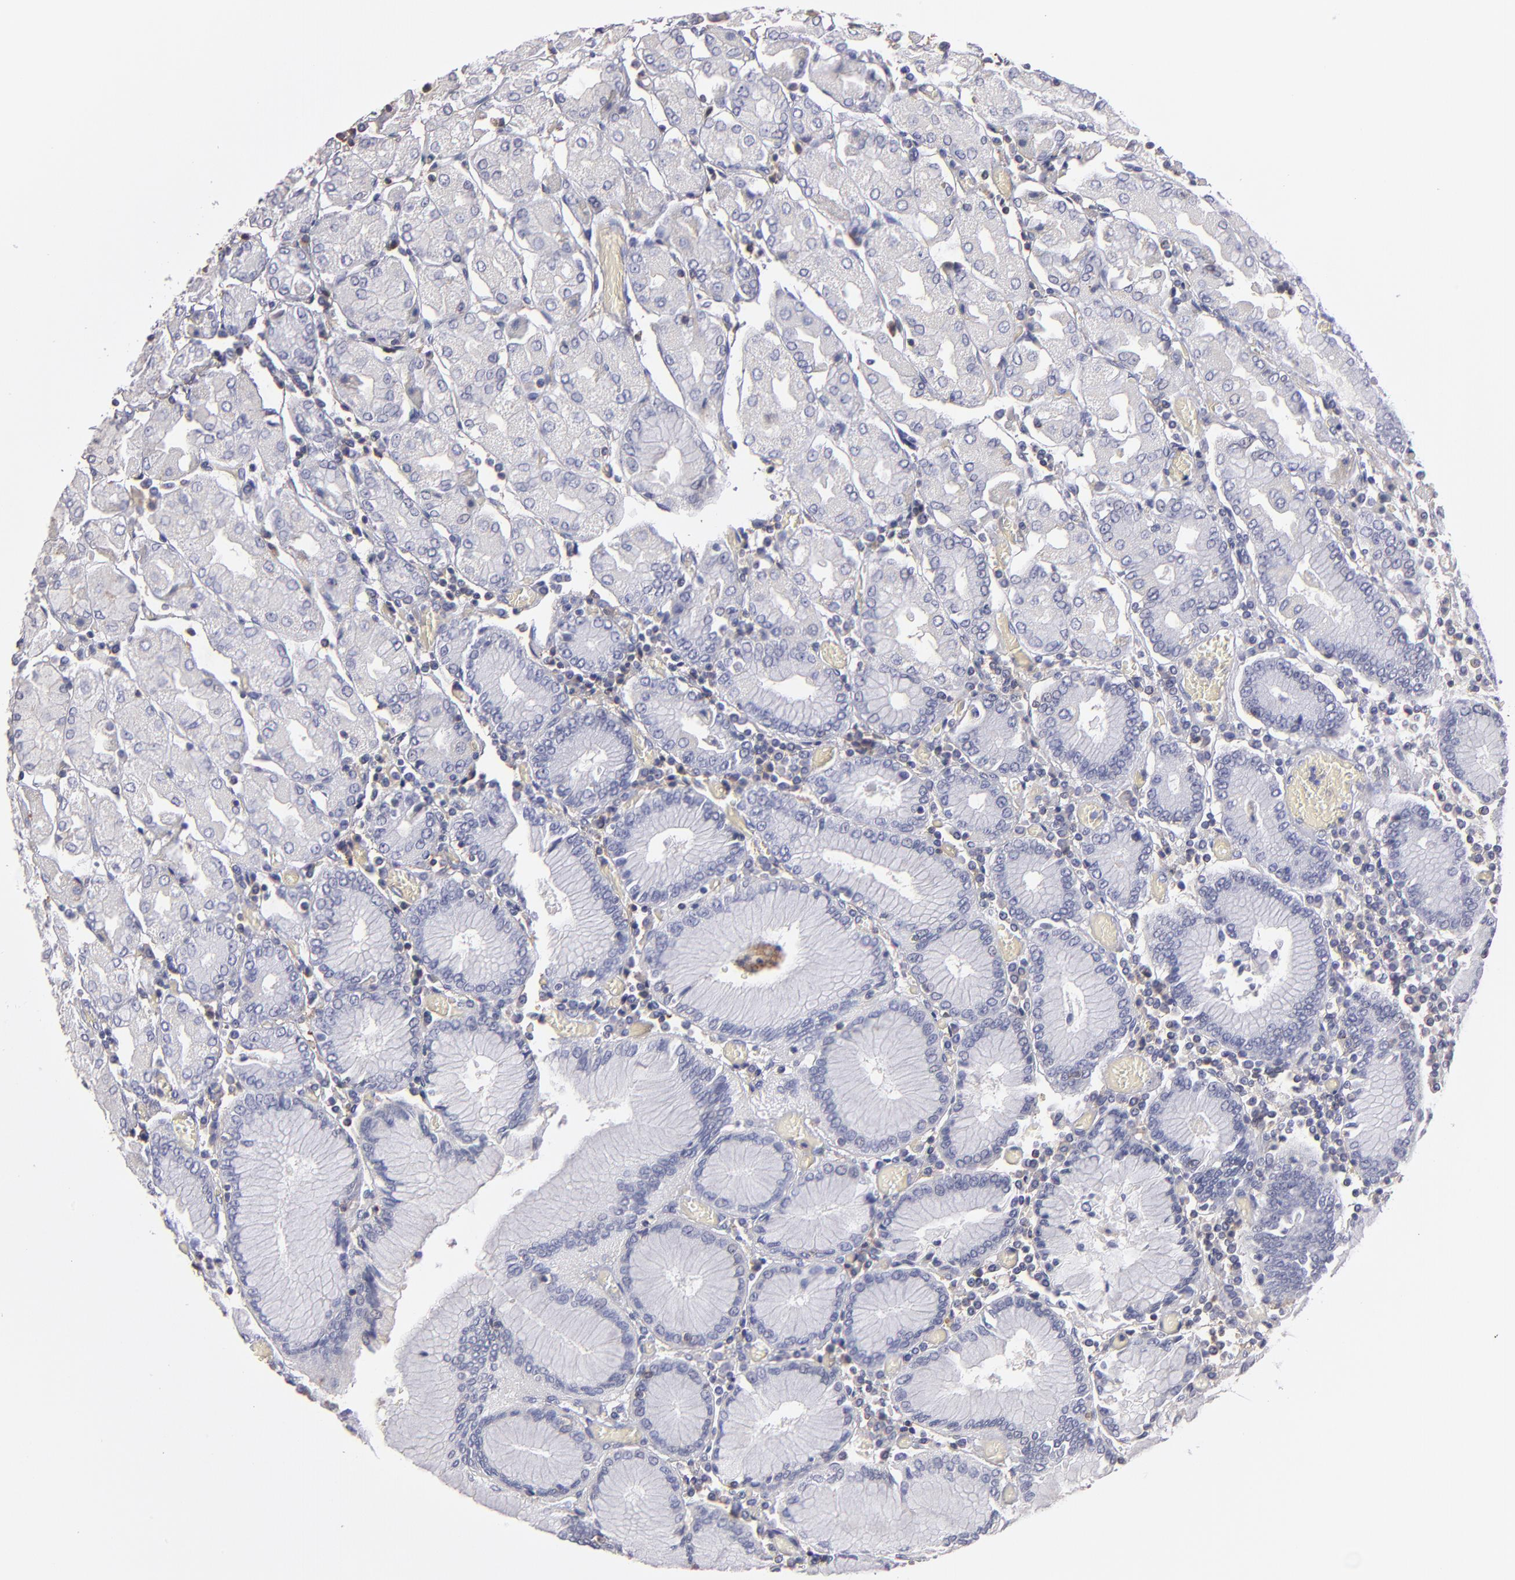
{"staining": {"intensity": "negative", "quantity": "none", "location": "none"}, "tissue": "stomach", "cell_type": "Glandular cells", "image_type": "normal", "snomed": [{"axis": "morphology", "description": "Normal tissue, NOS"}, {"axis": "topography", "description": "Stomach, upper"}], "caption": "Protein analysis of benign stomach reveals no significant expression in glandular cells. The staining is performed using DAB brown chromogen with nuclei counter-stained in using hematoxylin.", "gene": "ABCB1", "patient": {"sex": "male", "age": 78}}